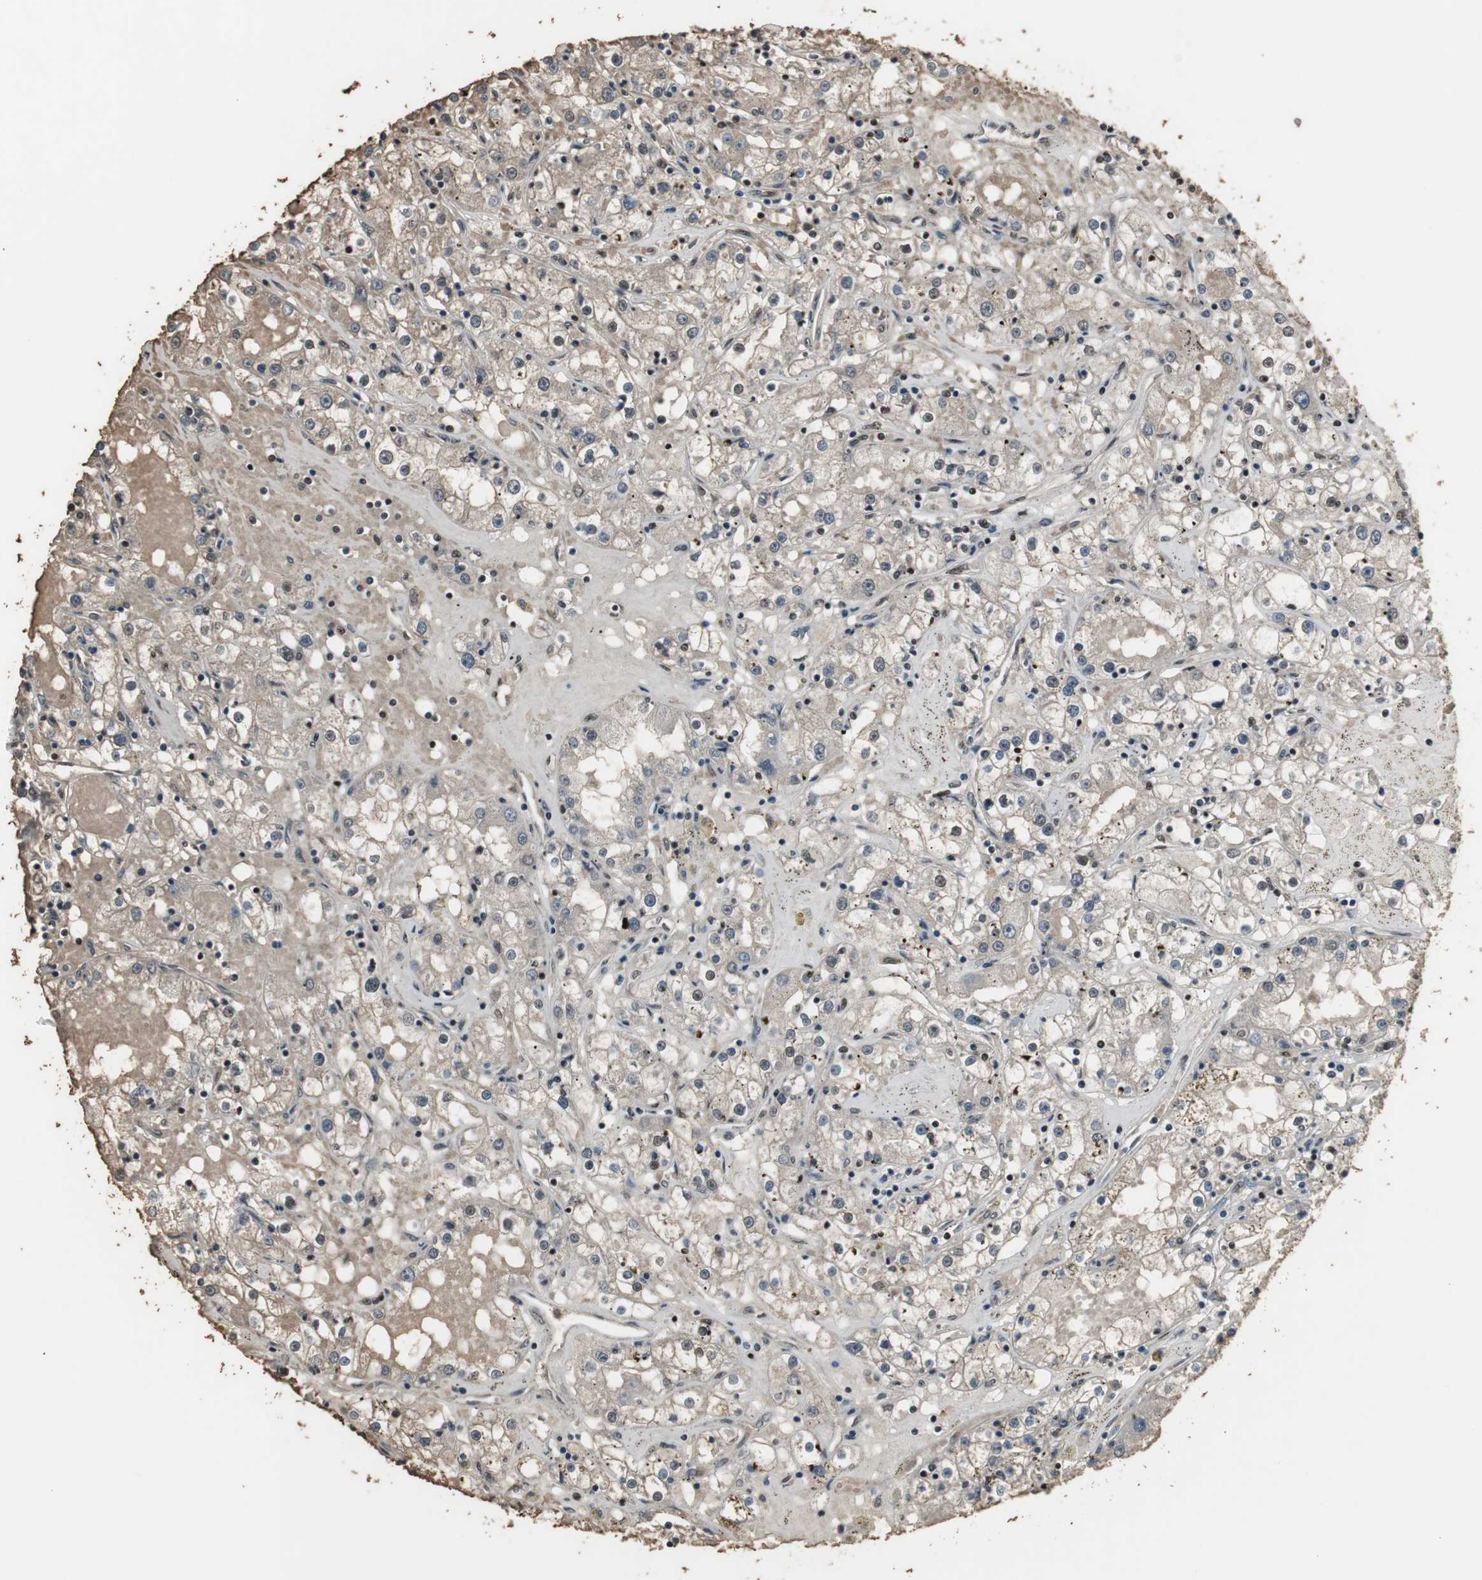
{"staining": {"intensity": "weak", "quantity": ">75%", "location": "cytoplasmic/membranous"}, "tissue": "renal cancer", "cell_type": "Tumor cells", "image_type": "cancer", "snomed": [{"axis": "morphology", "description": "Adenocarcinoma, NOS"}, {"axis": "topography", "description": "Kidney"}], "caption": "Immunohistochemical staining of human renal cancer reveals weak cytoplasmic/membranous protein positivity in approximately >75% of tumor cells.", "gene": "TAF5", "patient": {"sex": "male", "age": 56}}